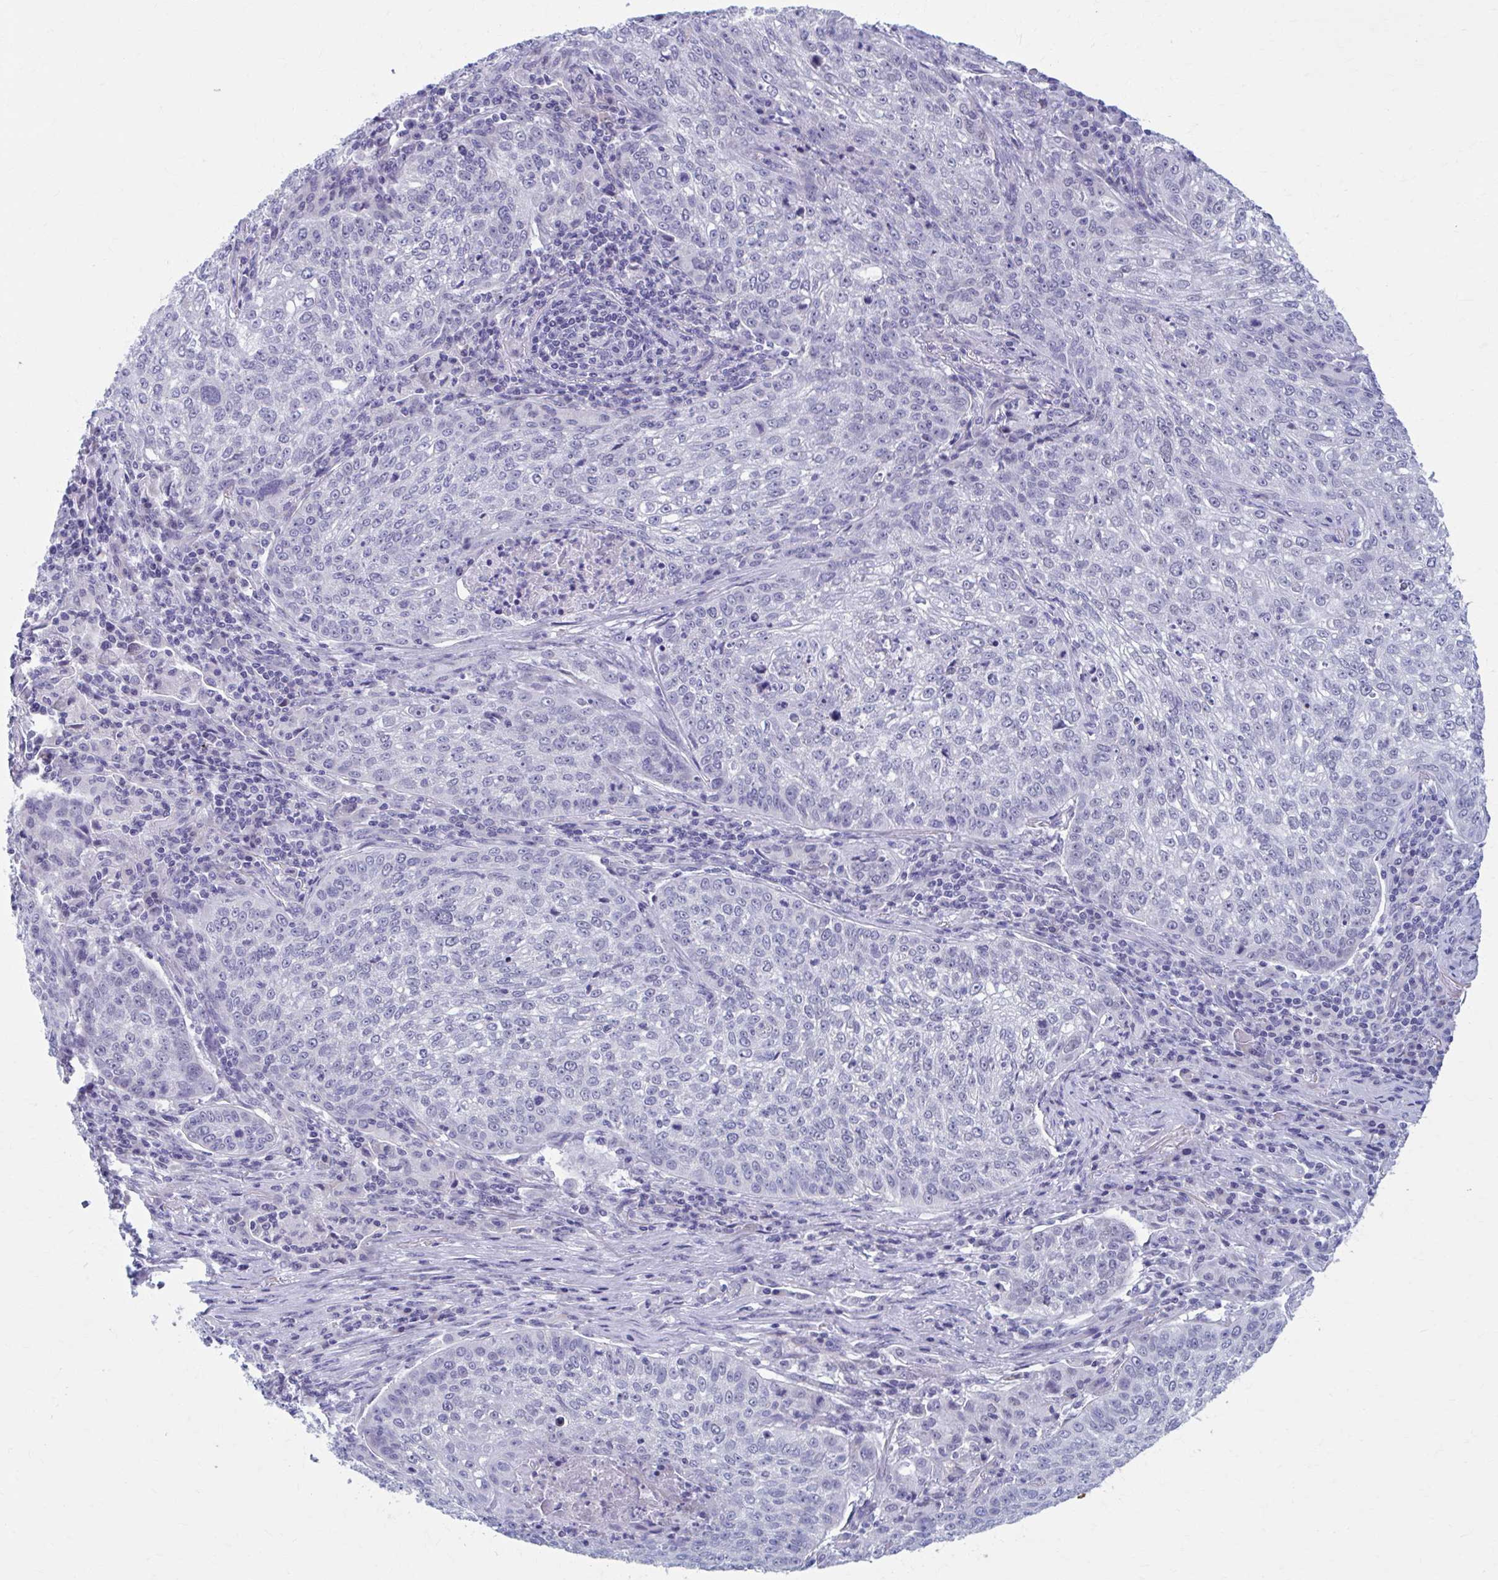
{"staining": {"intensity": "weak", "quantity": "<25%", "location": "nuclear"}, "tissue": "lung cancer", "cell_type": "Tumor cells", "image_type": "cancer", "snomed": [{"axis": "morphology", "description": "Squamous cell carcinoma, NOS"}, {"axis": "topography", "description": "Lung"}], "caption": "Lung cancer (squamous cell carcinoma) was stained to show a protein in brown. There is no significant staining in tumor cells.", "gene": "CCDC105", "patient": {"sex": "male", "age": 63}}